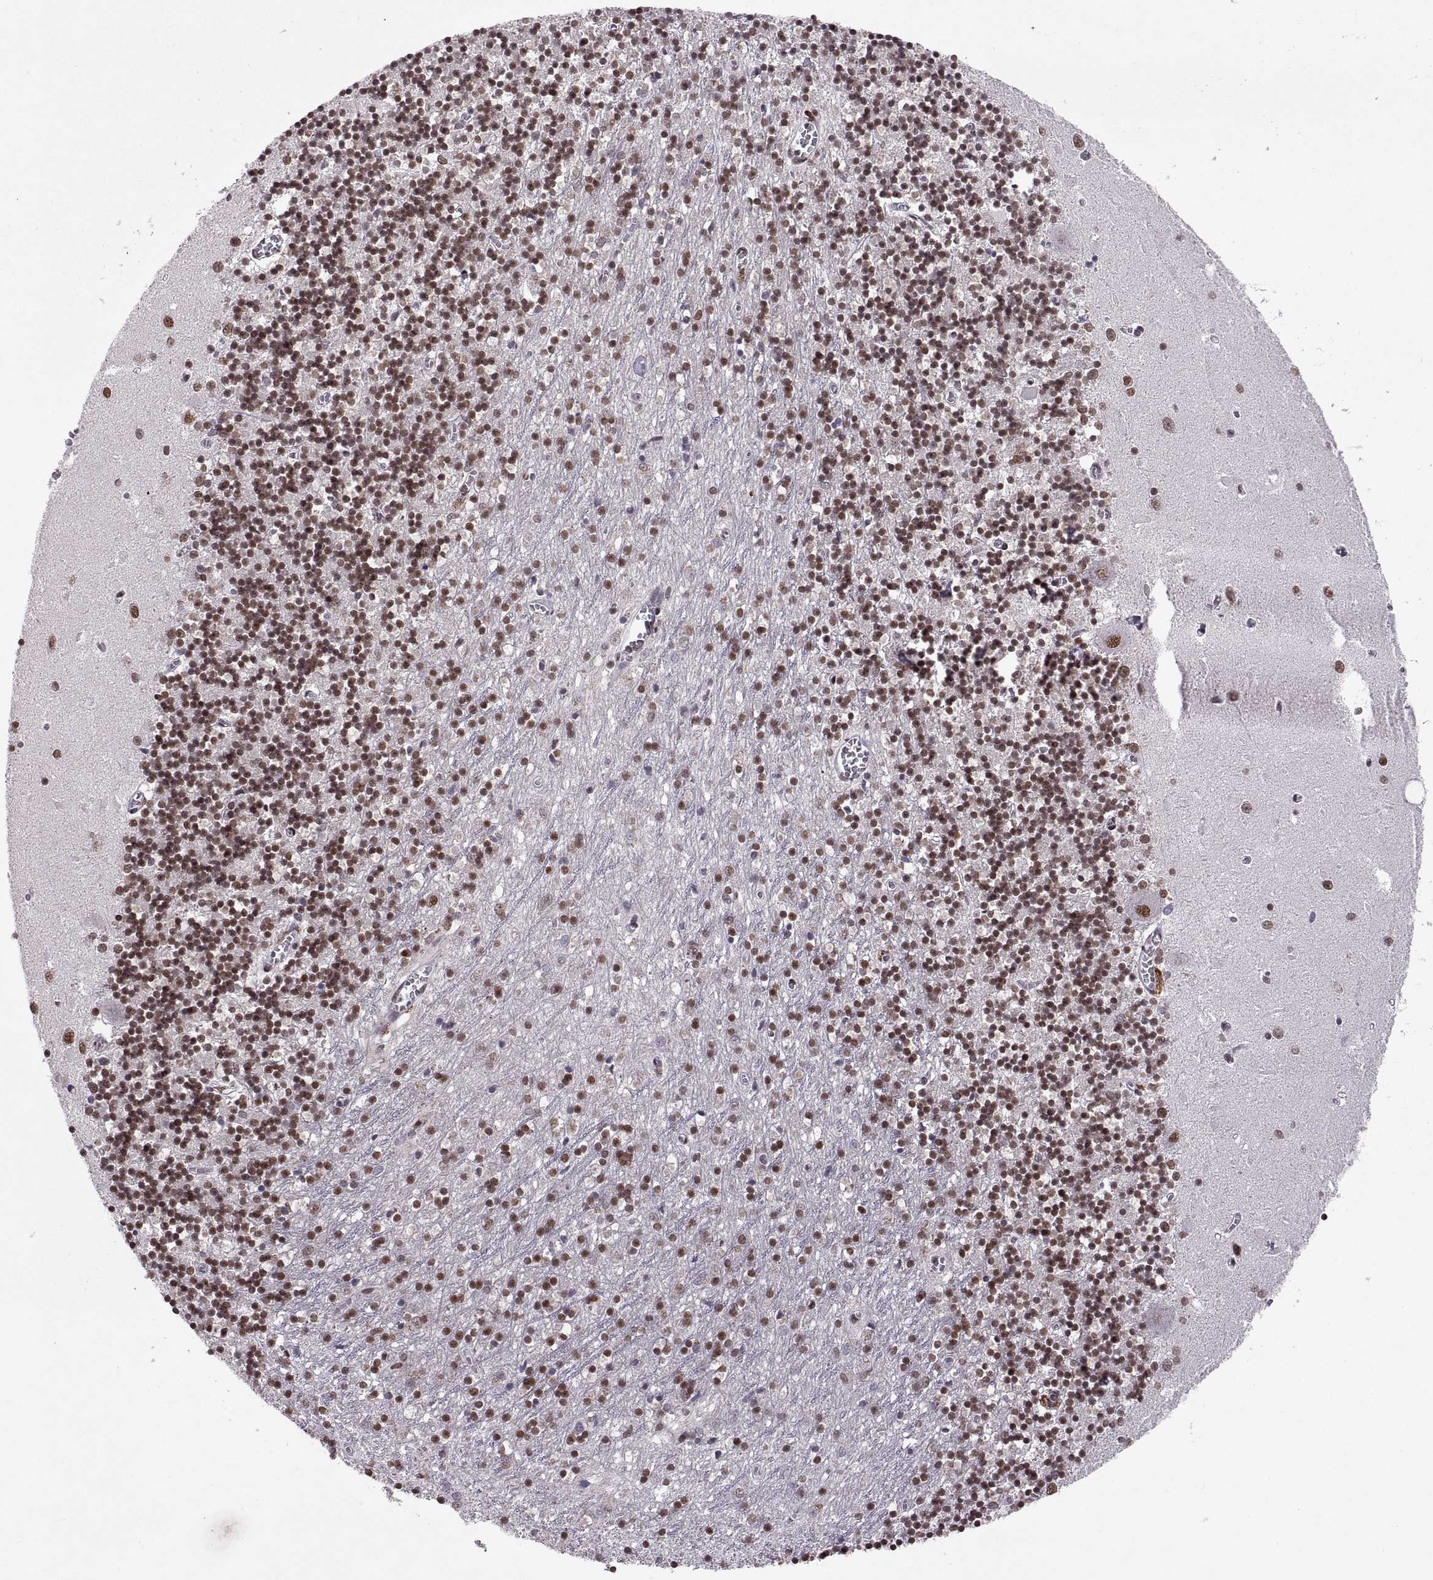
{"staining": {"intensity": "strong", "quantity": ">75%", "location": "nuclear"}, "tissue": "cerebellum", "cell_type": "Cells in granular layer", "image_type": "normal", "snomed": [{"axis": "morphology", "description": "Normal tissue, NOS"}, {"axis": "topography", "description": "Cerebellum"}], "caption": "Cells in granular layer exhibit high levels of strong nuclear staining in approximately >75% of cells in benign cerebellum. (IHC, brightfield microscopy, high magnification).", "gene": "MT1E", "patient": {"sex": "female", "age": 64}}